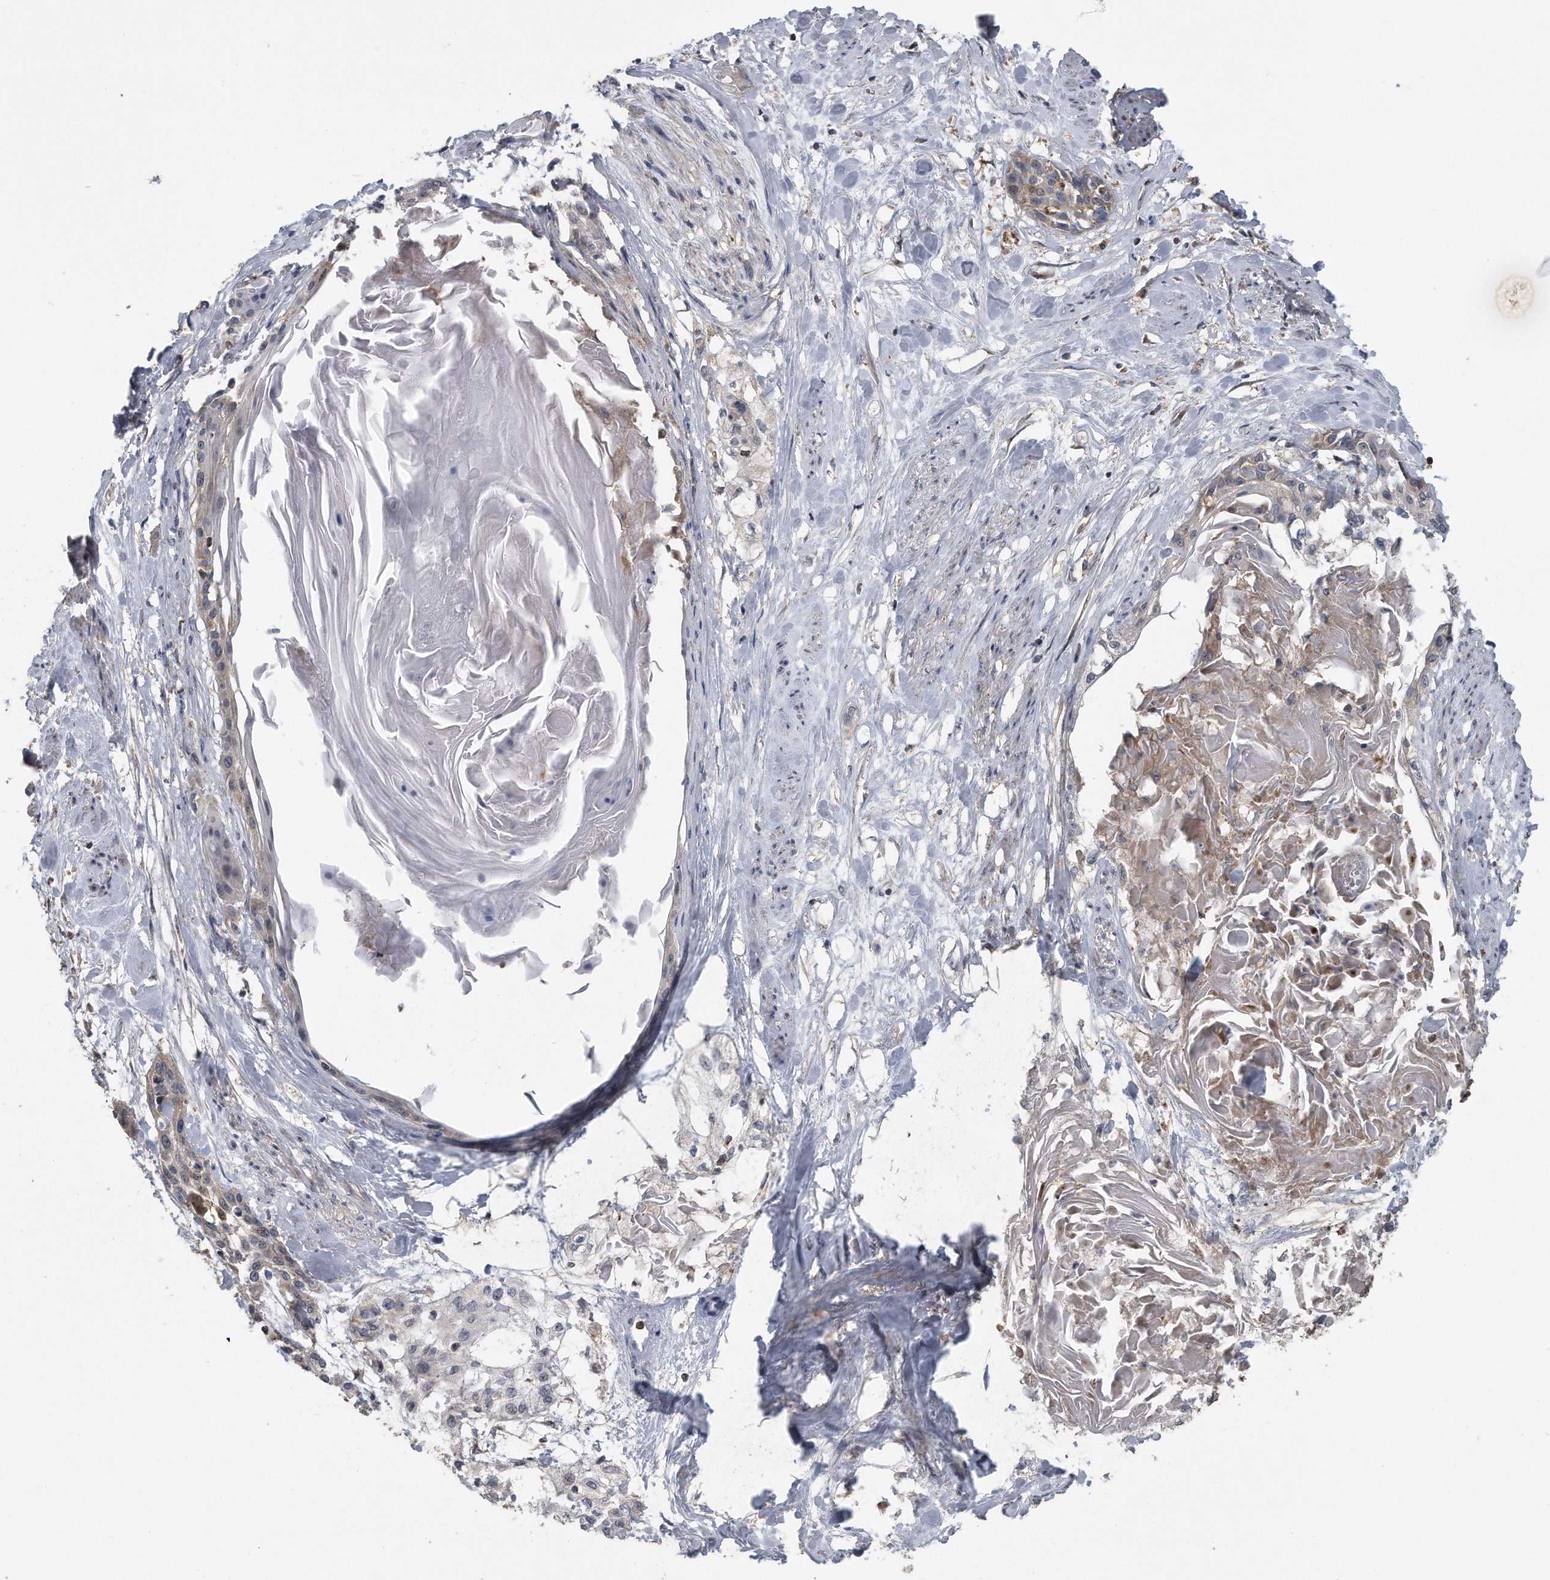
{"staining": {"intensity": "weak", "quantity": "<25%", "location": "cytoplasmic/membranous"}, "tissue": "cervical cancer", "cell_type": "Tumor cells", "image_type": "cancer", "snomed": [{"axis": "morphology", "description": "Squamous cell carcinoma, NOS"}, {"axis": "topography", "description": "Cervix"}], "caption": "The photomicrograph reveals no staining of tumor cells in cervical cancer.", "gene": "ALPK2", "patient": {"sex": "female", "age": 57}}